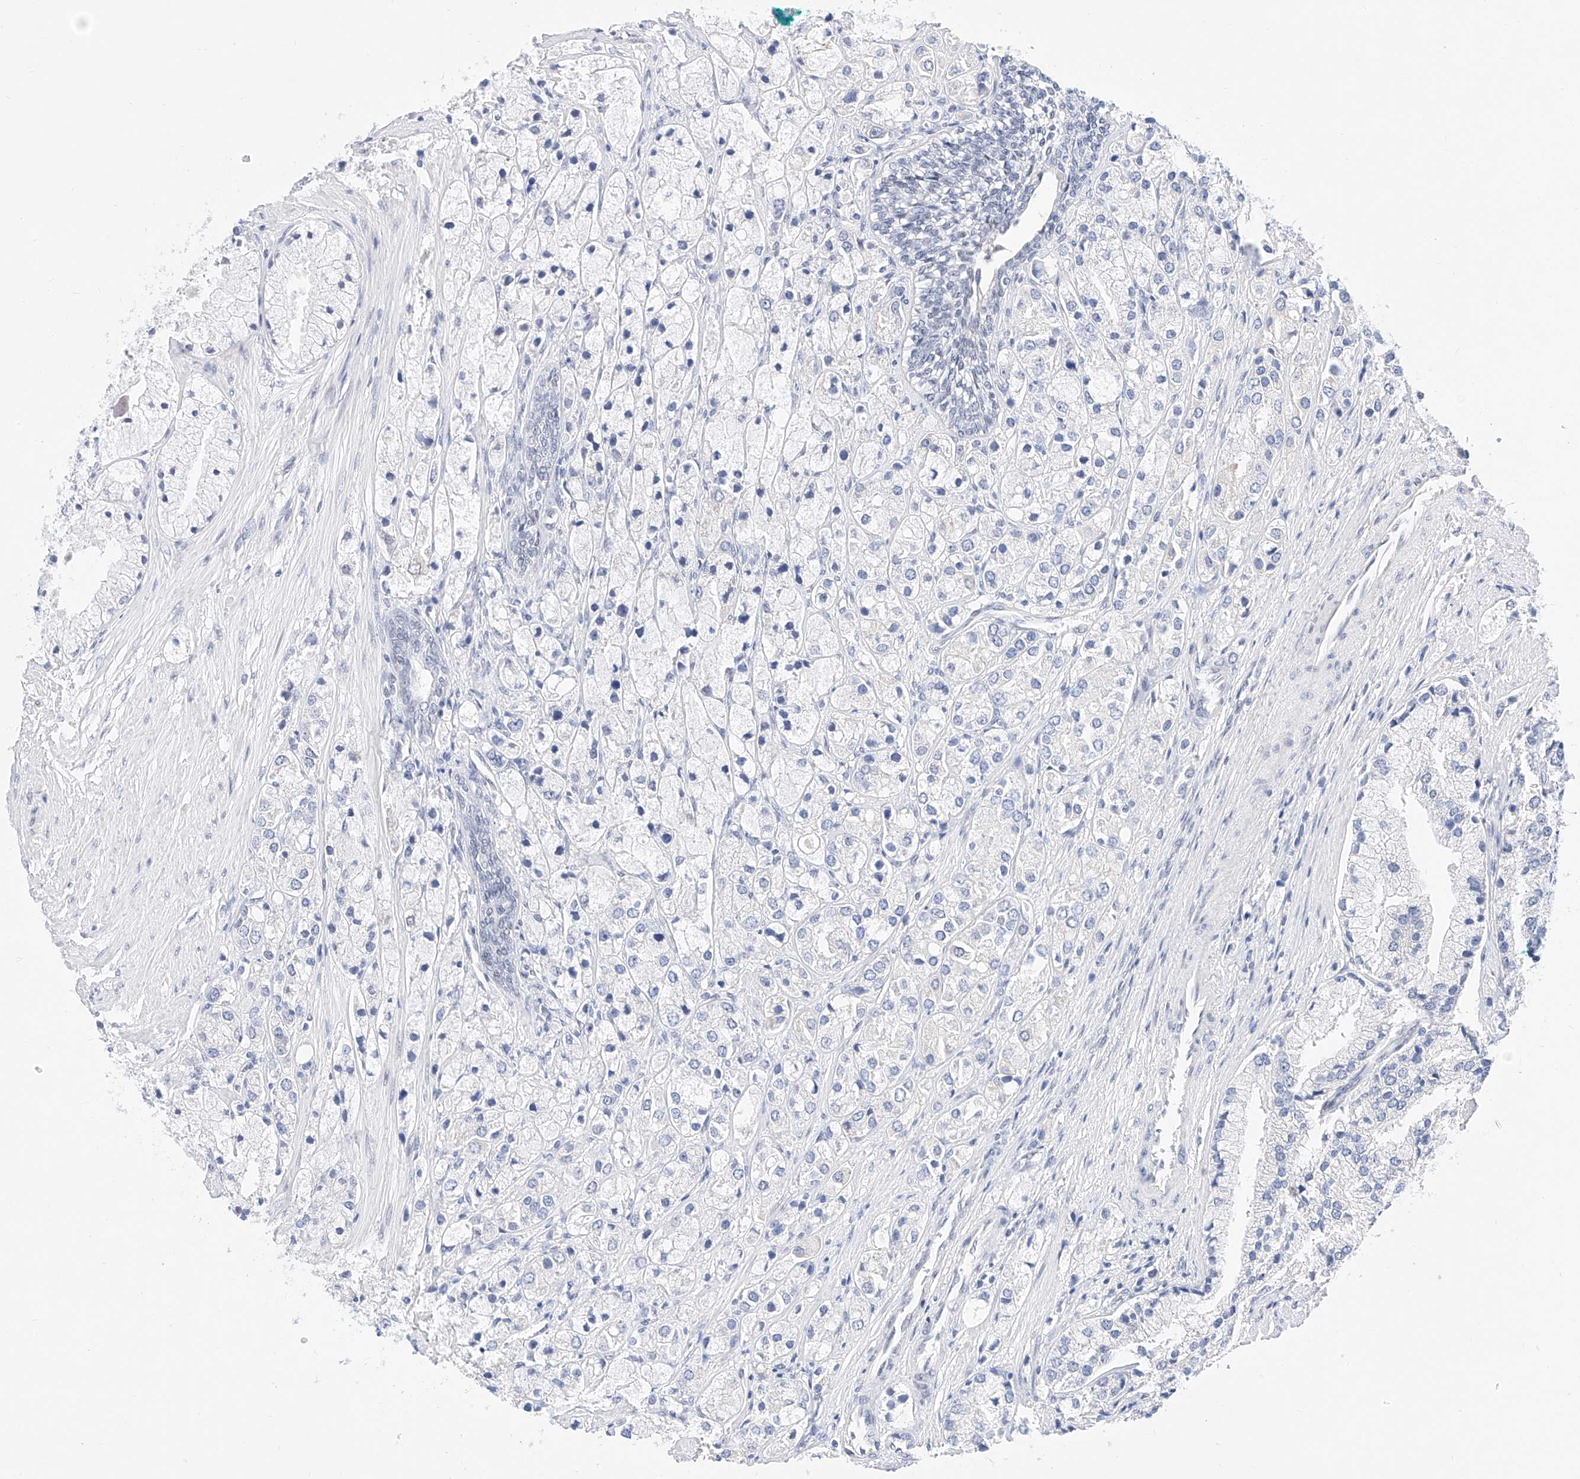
{"staining": {"intensity": "negative", "quantity": "none", "location": "none"}, "tissue": "prostate cancer", "cell_type": "Tumor cells", "image_type": "cancer", "snomed": [{"axis": "morphology", "description": "Adenocarcinoma, High grade"}, {"axis": "topography", "description": "Prostate"}], "caption": "DAB (3,3'-diaminobenzidine) immunohistochemical staining of prostate high-grade adenocarcinoma exhibits no significant staining in tumor cells. (Immunohistochemistry, brightfield microscopy, high magnification).", "gene": "KCNJ1", "patient": {"sex": "male", "age": 50}}